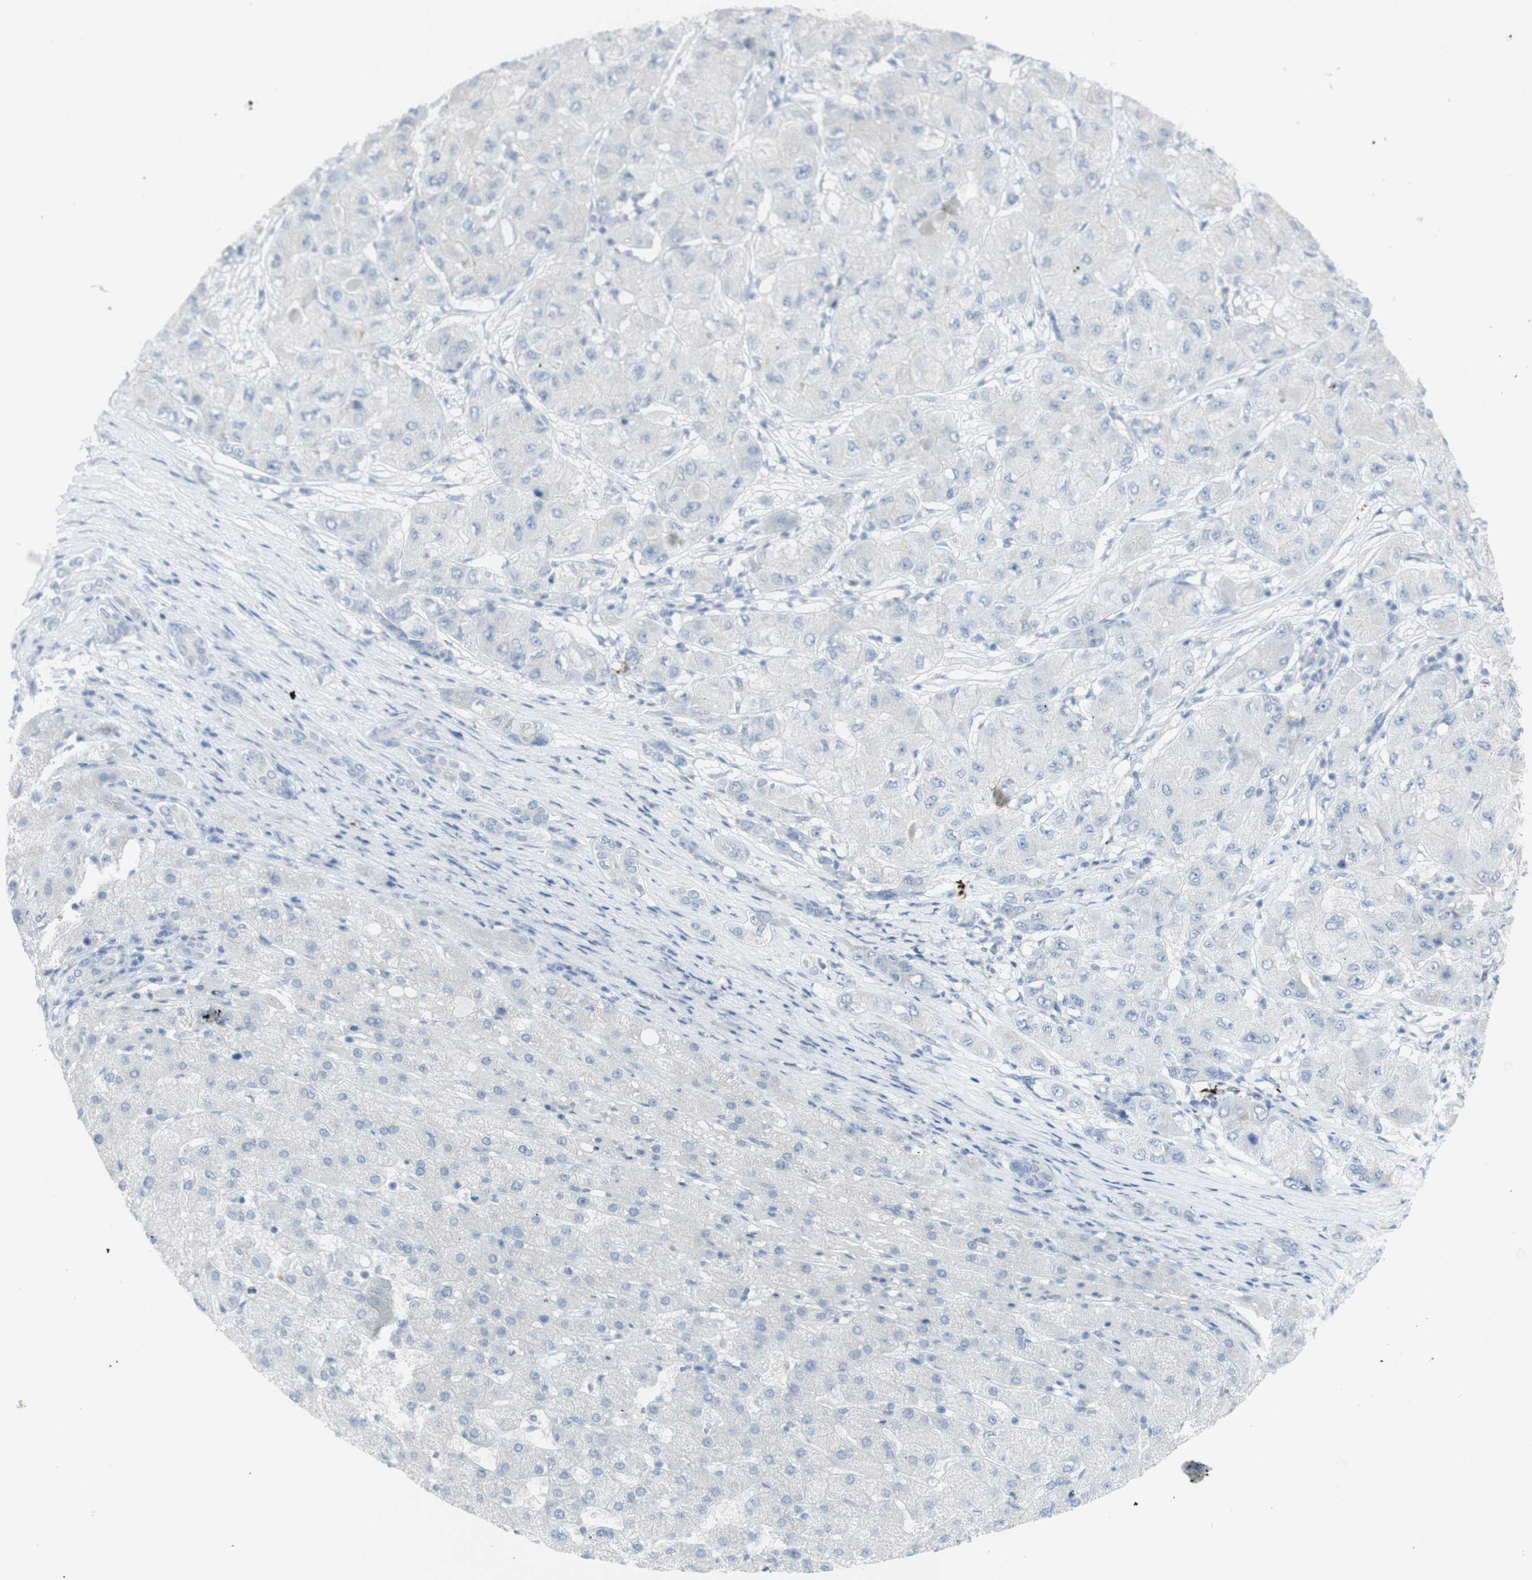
{"staining": {"intensity": "negative", "quantity": "none", "location": "none"}, "tissue": "liver cancer", "cell_type": "Tumor cells", "image_type": "cancer", "snomed": [{"axis": "morphology", "description": "Carcinoma, Hepatocellular, NOS"}, {"axis": "topography", "description": "Liver"}], "caption": "Human liver hepatocellular carcinoma stained for a protein using immunohistochemistry displays no staining in tumor cells.", "gene": "CD207", "patient": {"sex": "male", "age": 80}}